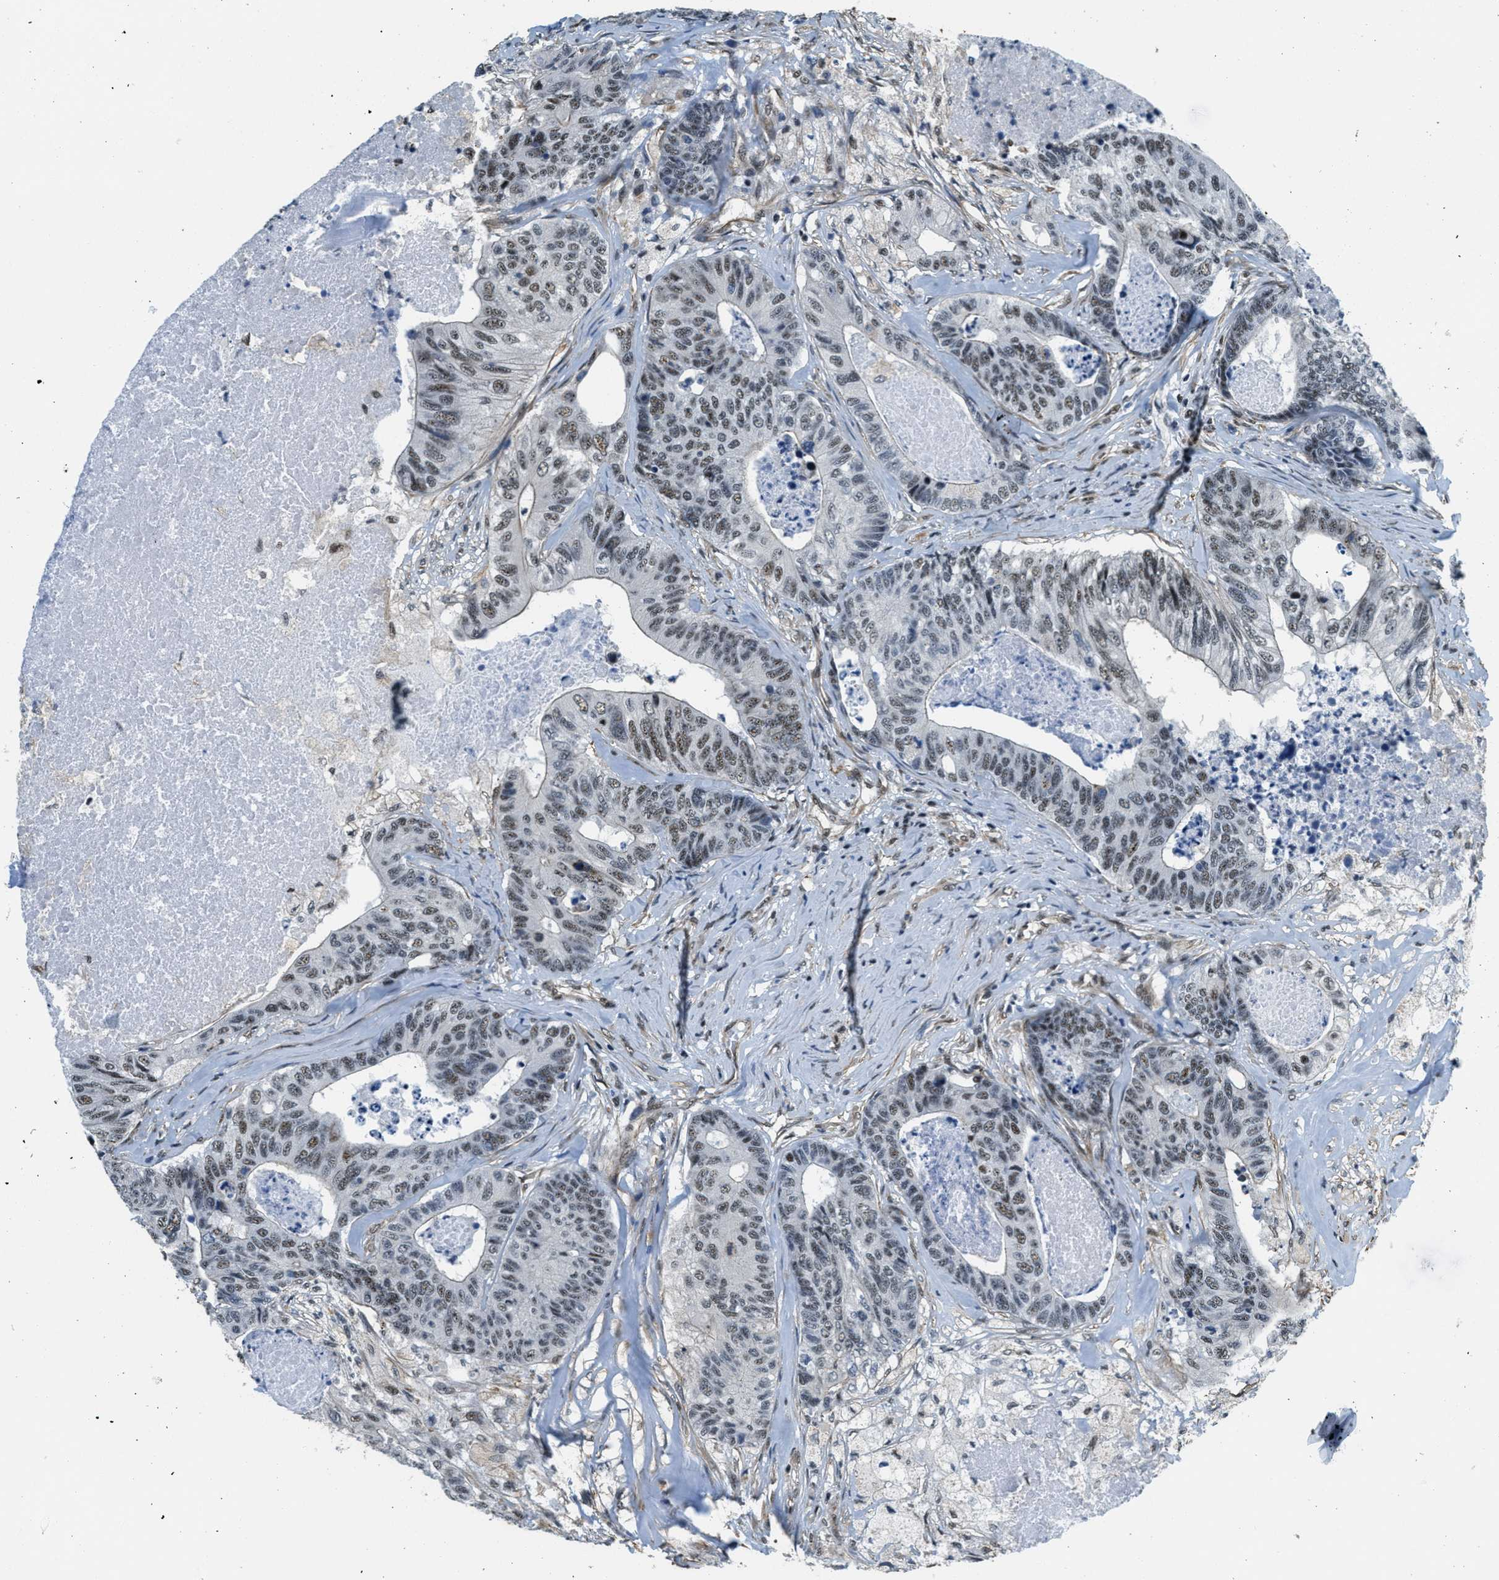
{"staining": {"intensity": "moderate", "quantity": ">75%", "location": "nuclear"}, "tissue": "colorectal cancer", "cell_type": "Tumor cells", "image_type": "cancer", "snomed": [{"axis": "morphology", "description": "Adenocarcinoma, NOS"}, {"axis": "topography", "description": "Colon"}], "caption": "DAB (3,3'-diaminobenzidine) immunohistochemical staining of human colorectal cancer (adenocarcinoma) reveals moderate nuclear protein staining in about >75% of tumor cells.", "gene": "CFAP36", "patient": {"sex": "female", "age": 67}}